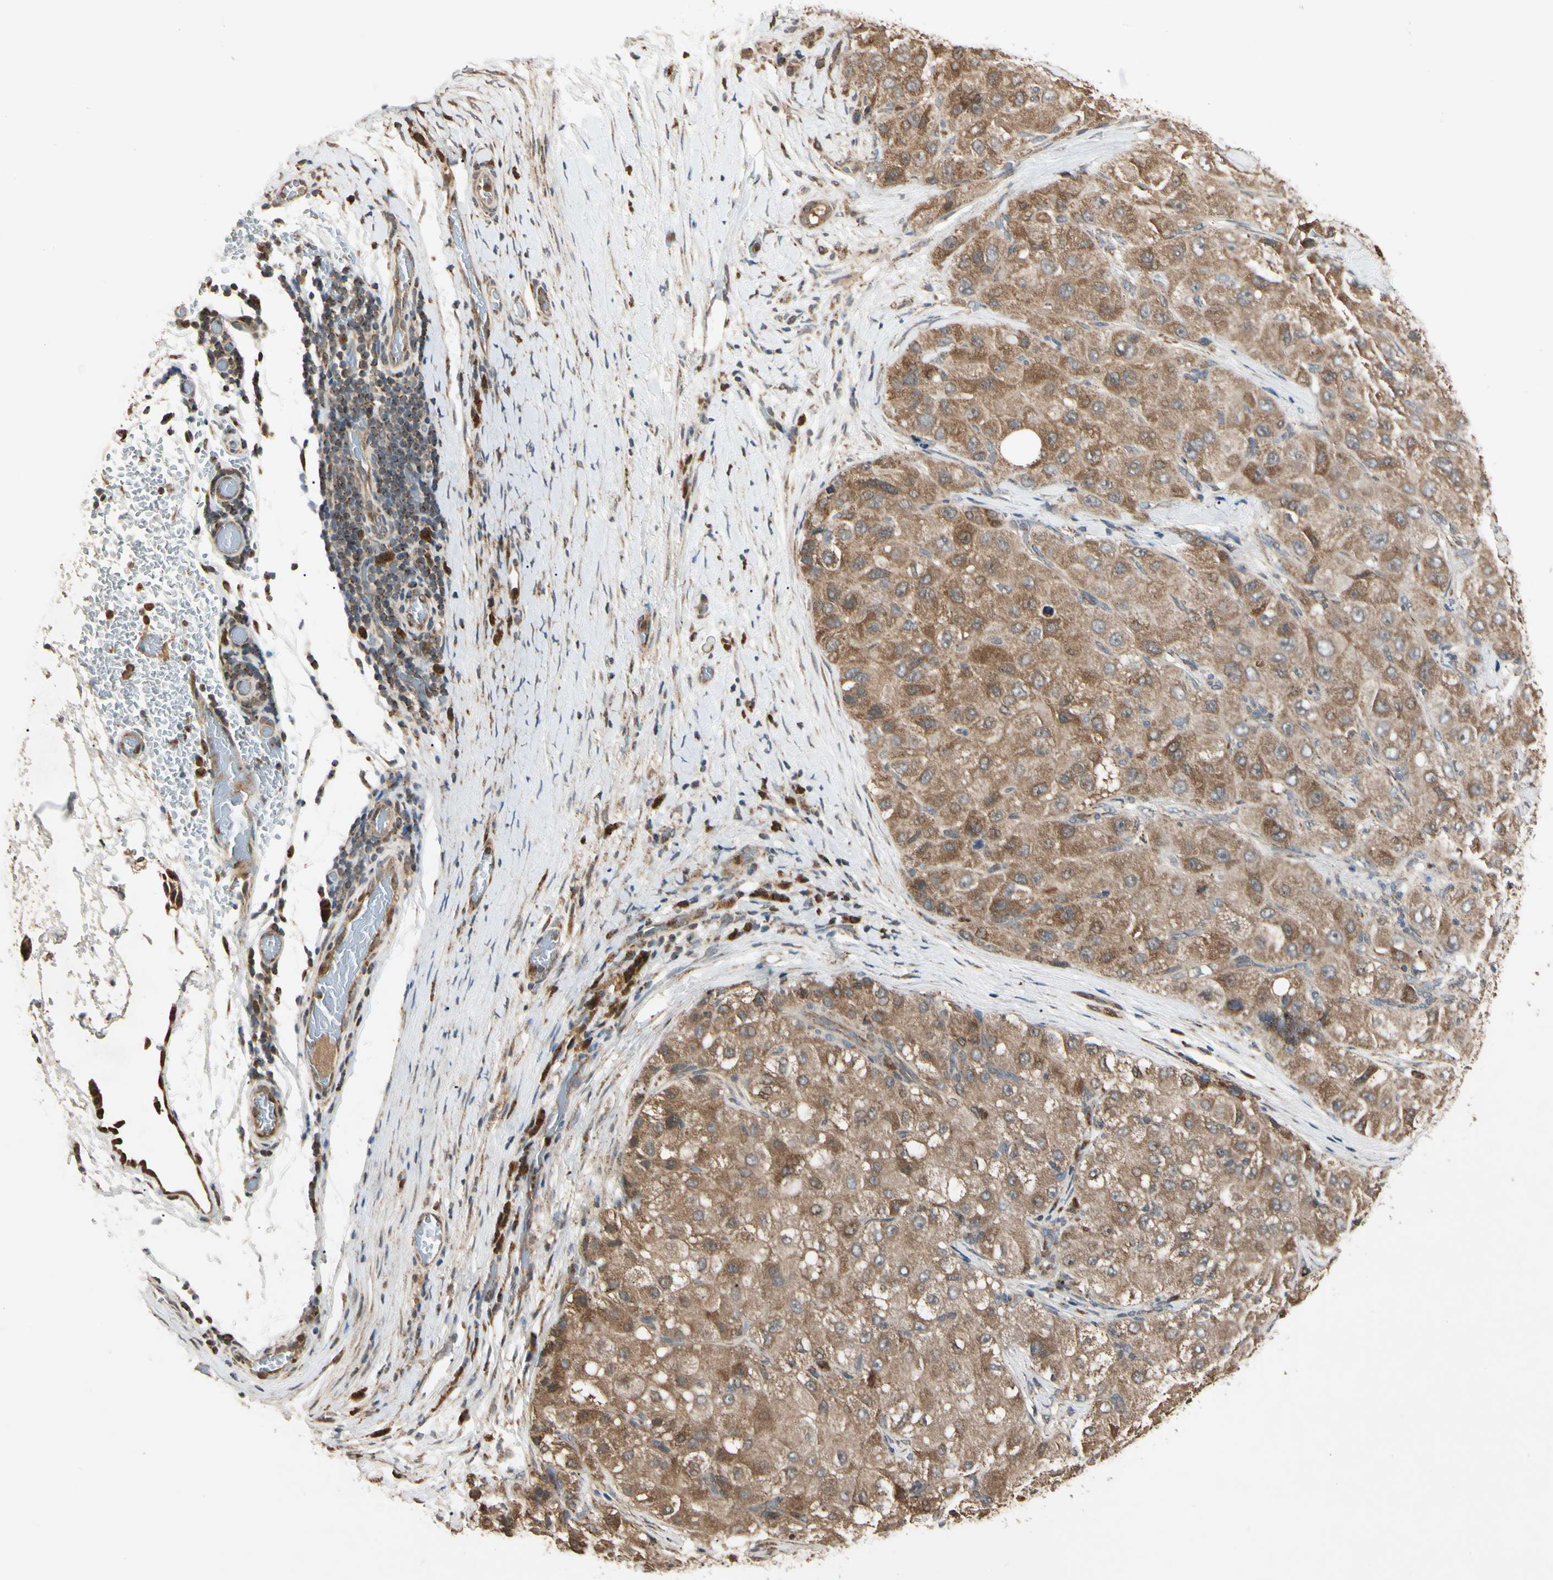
{"staining": {"intensity": "moderate", "quantity": ">75%", "location": "cytoplasmic/membranous"}, "tissue": "liver cancer", "cell_type": "Tumor cells", "image_type": "cancer", "snomed": [{"axis": "morphology", "description": "Carcinoma, Hepatocellular, NOS"}, {"axis": "topography", "description": "Liver"}], "caption": "Immunohistochemistry (IHC) of human liver cancer (hepatocellular carcinoma) shows medium levels of moderate cytoplasmic/membranous positivity in about >75% of tumor cells.", "gene": "PRDX5", "patient": {"sex": "male", "age": 80}}